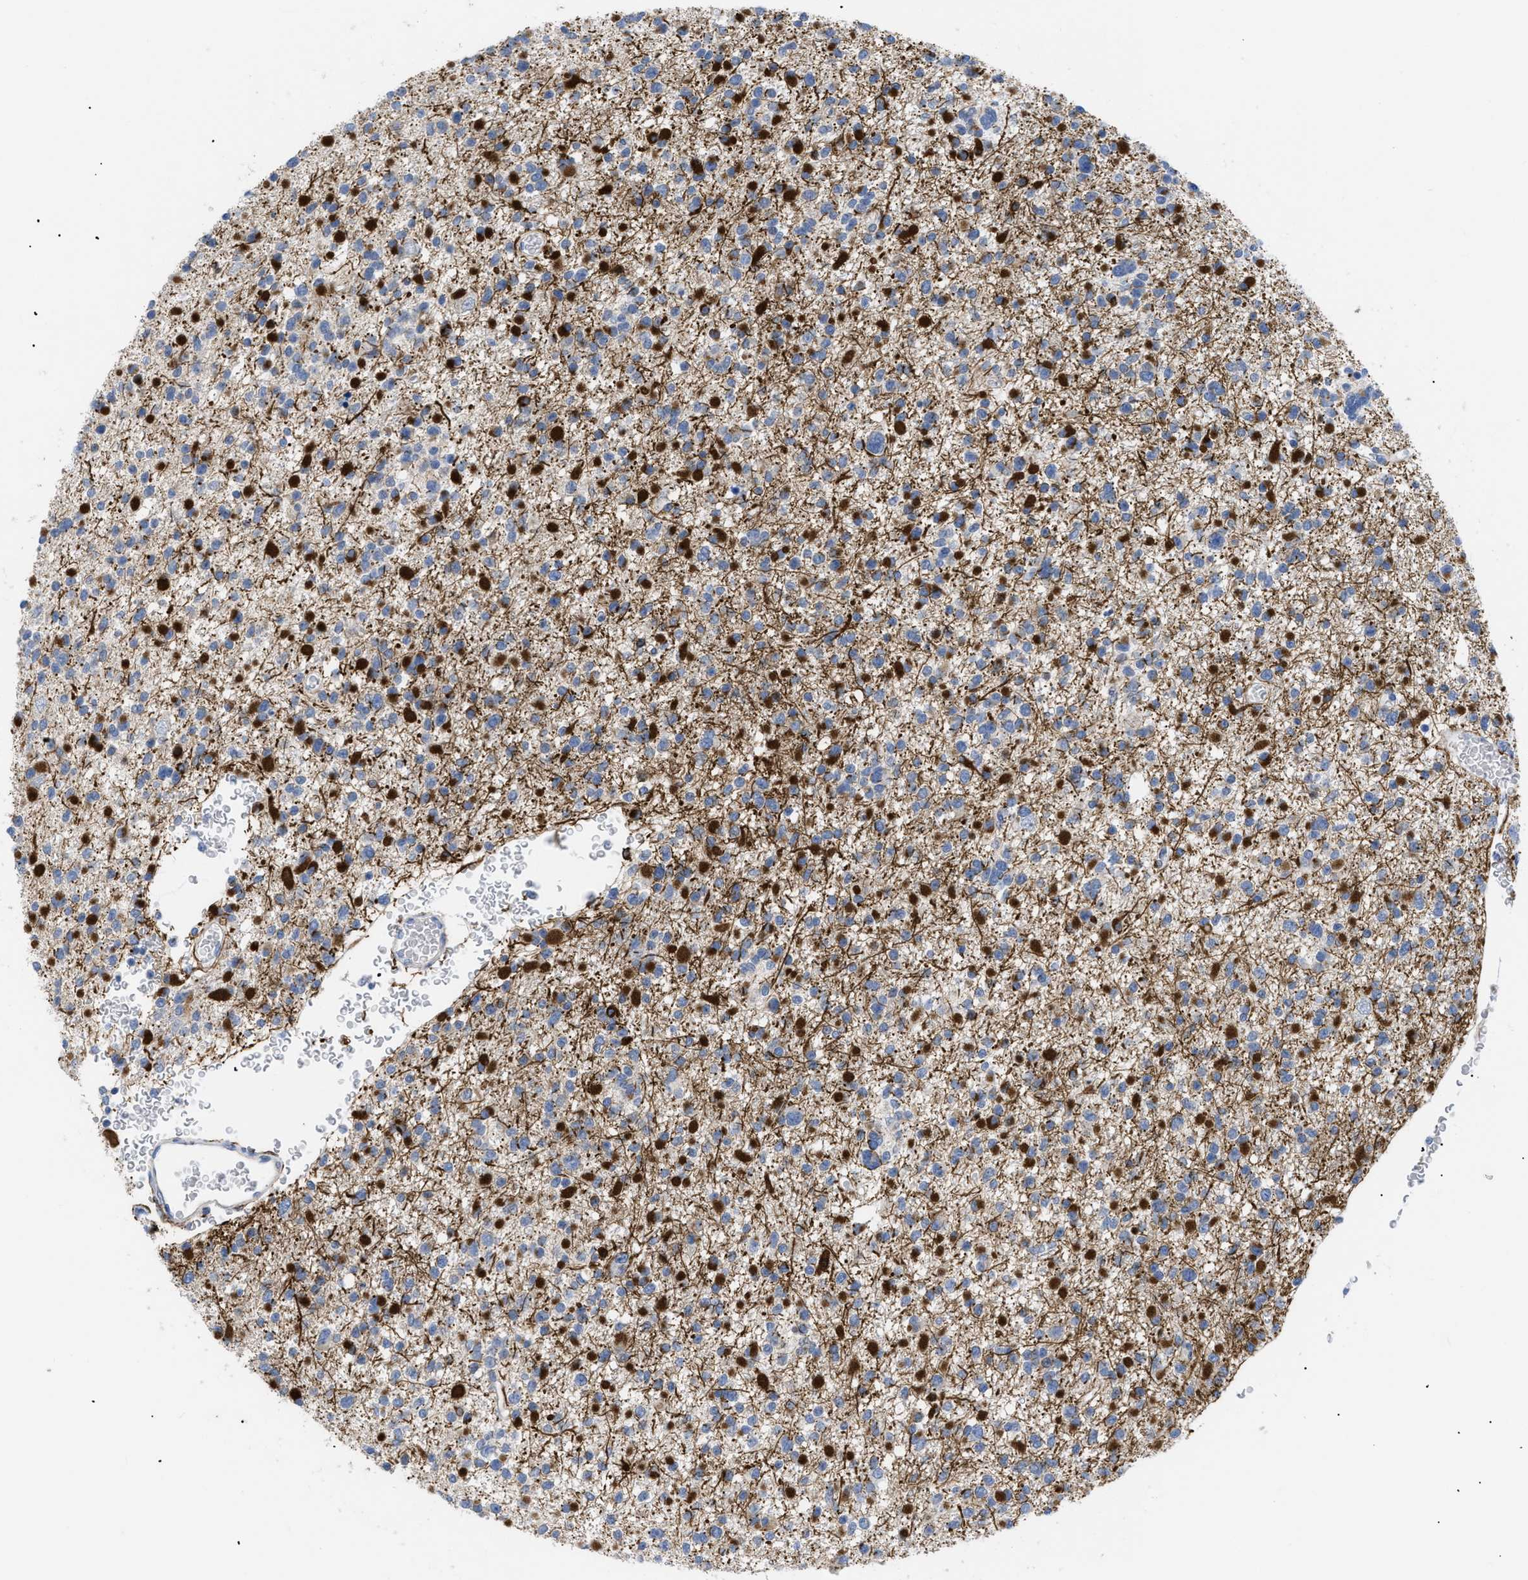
{"staining": {"intensity": "strong", "quantity": "<25%", "location": "cytoplasmic/membranous"}, "tissue": "glioma", "cell_type": "Tumor cells", "image_type": "cancer", "snomed": [{"axis": "morphology", "description": "Glioma, malignant, Low grade"}, {"axis": "topography", "description": "Brain"}], "caption": "The micrograph demonstrates staining of low-grade glioma (malignant), revealing strong cytoplasmic/membranous protein expression (brown color) within tumor cells.", "gene": "CAV3", "patient": {"sex": "female", "age": 22}}